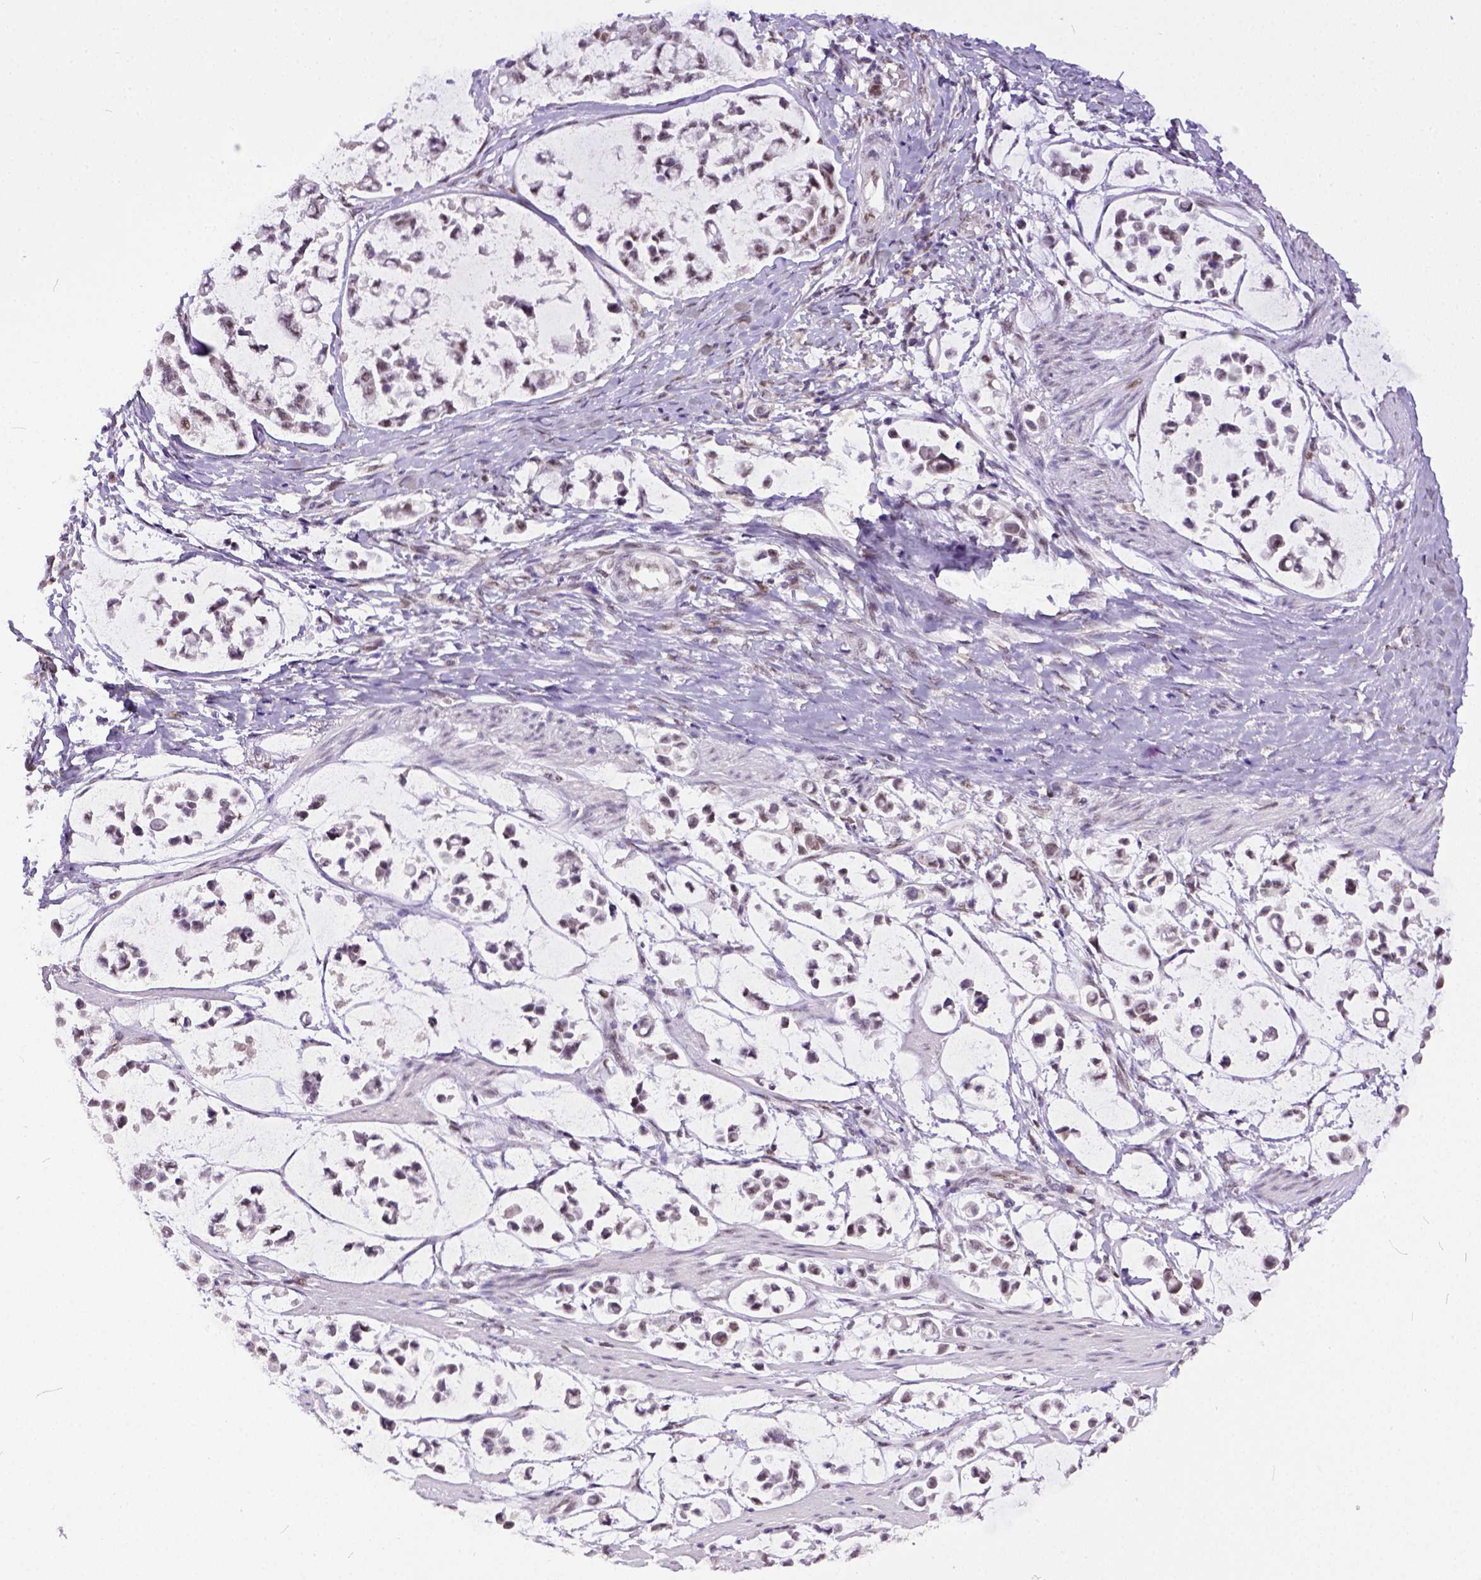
{"staining": {"intensity": "moderate", "quantity": ">75%", "location": "nuclear"}, "tissue": "stomach cancer", "cell_type": "Tumor cells", "image_type": "cancer", "snomed": [{"axis": "morphology", "description": "Adenocarcinoma, NOS"}, {"axis": "topography", "description": "Stomach"}], "caption": "Protein analysis of stomach cancer tissue exhibits moderate nuclear expression in about >75% of tumor cells.", "gene": "ERCC1", "patient": {"sex": "male", "age": 82}}